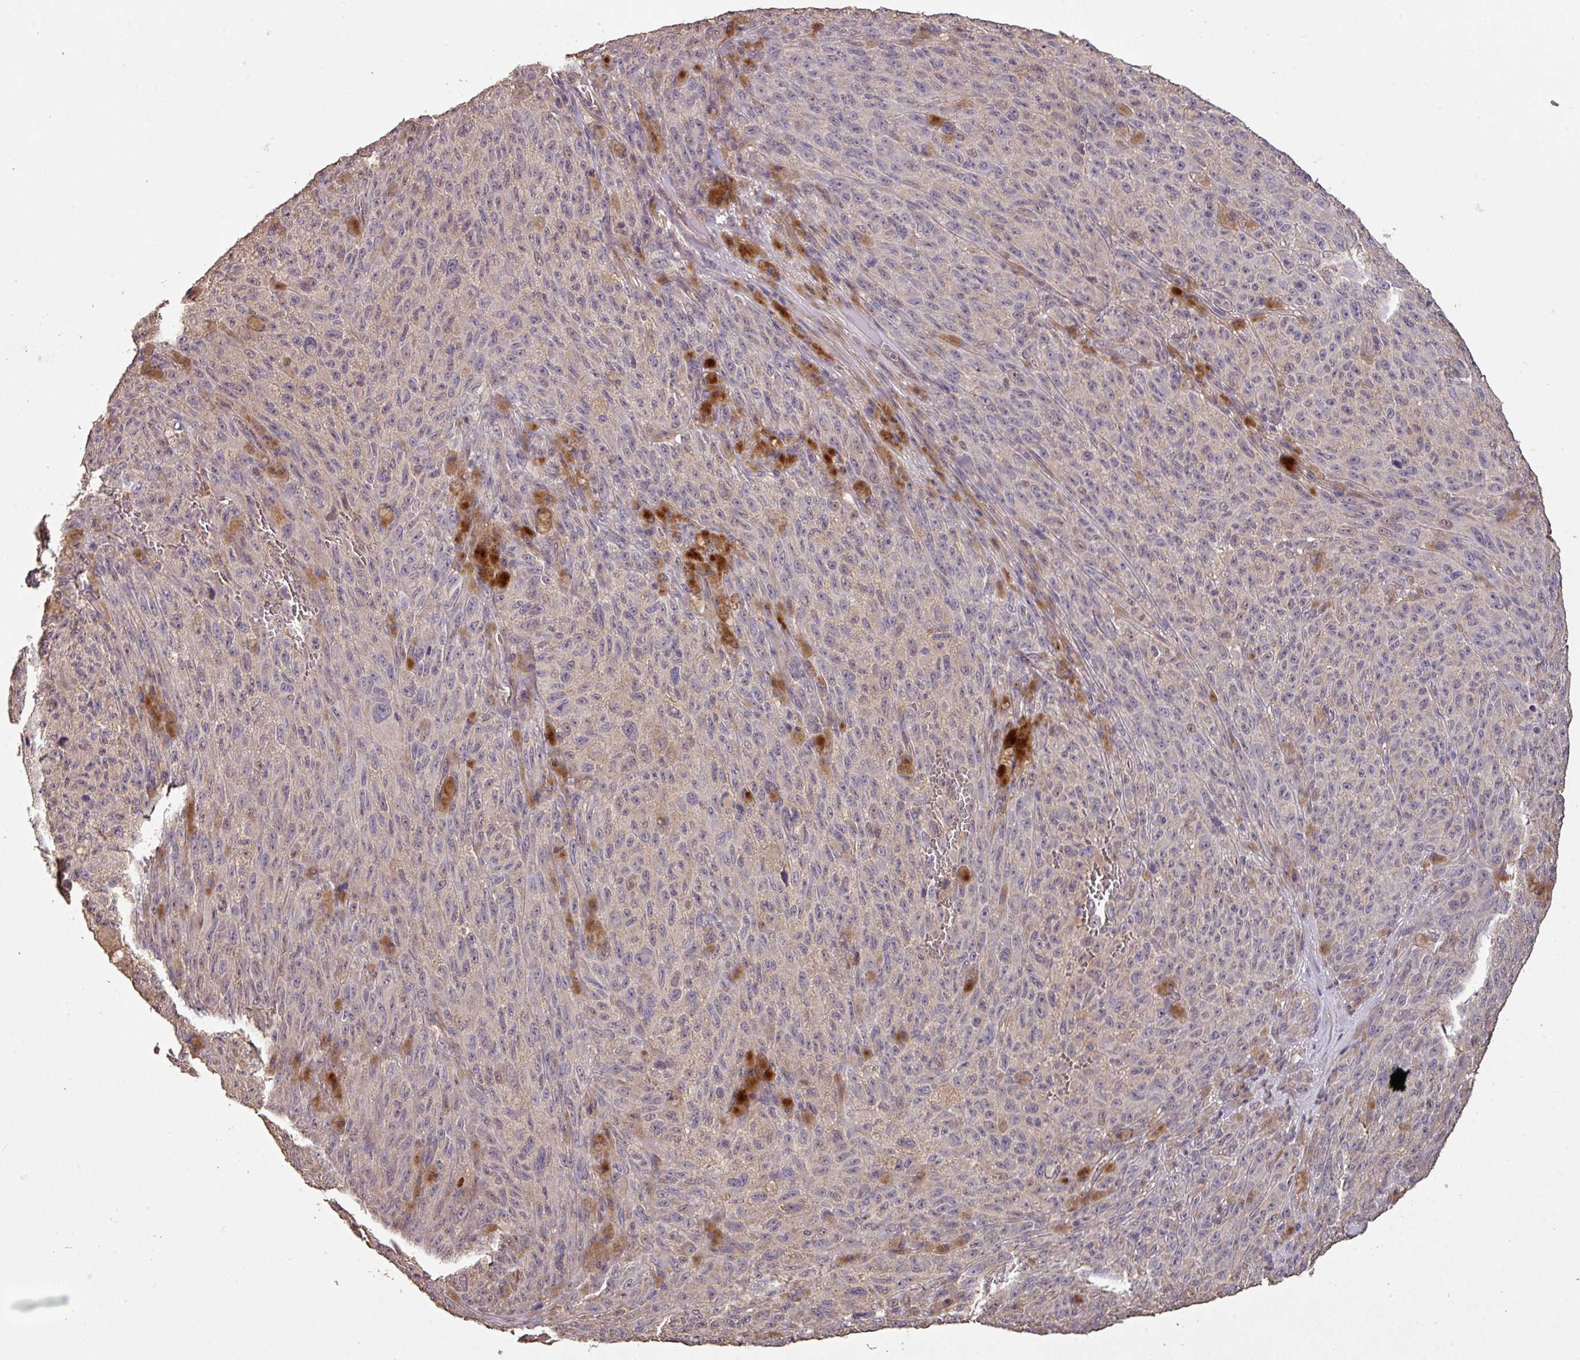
{"staining": {"intensity": "negative", "quantity": "none", "location": "none"}, "tissue": "melanoma", "cell_type": "Tumor cells", "image_type": "cancer", "snomed": [{"axis": "morphology", "description": "Malignant melanoma, NOS"}, {"axis": "topography", "description": "Skin"}], "caption": "An image of malignant melanoma stained for a protein demonstrates no brown staining in tumor cells.", "gene": "ISLR", "patient": {"sex": "female", "age": 82}}